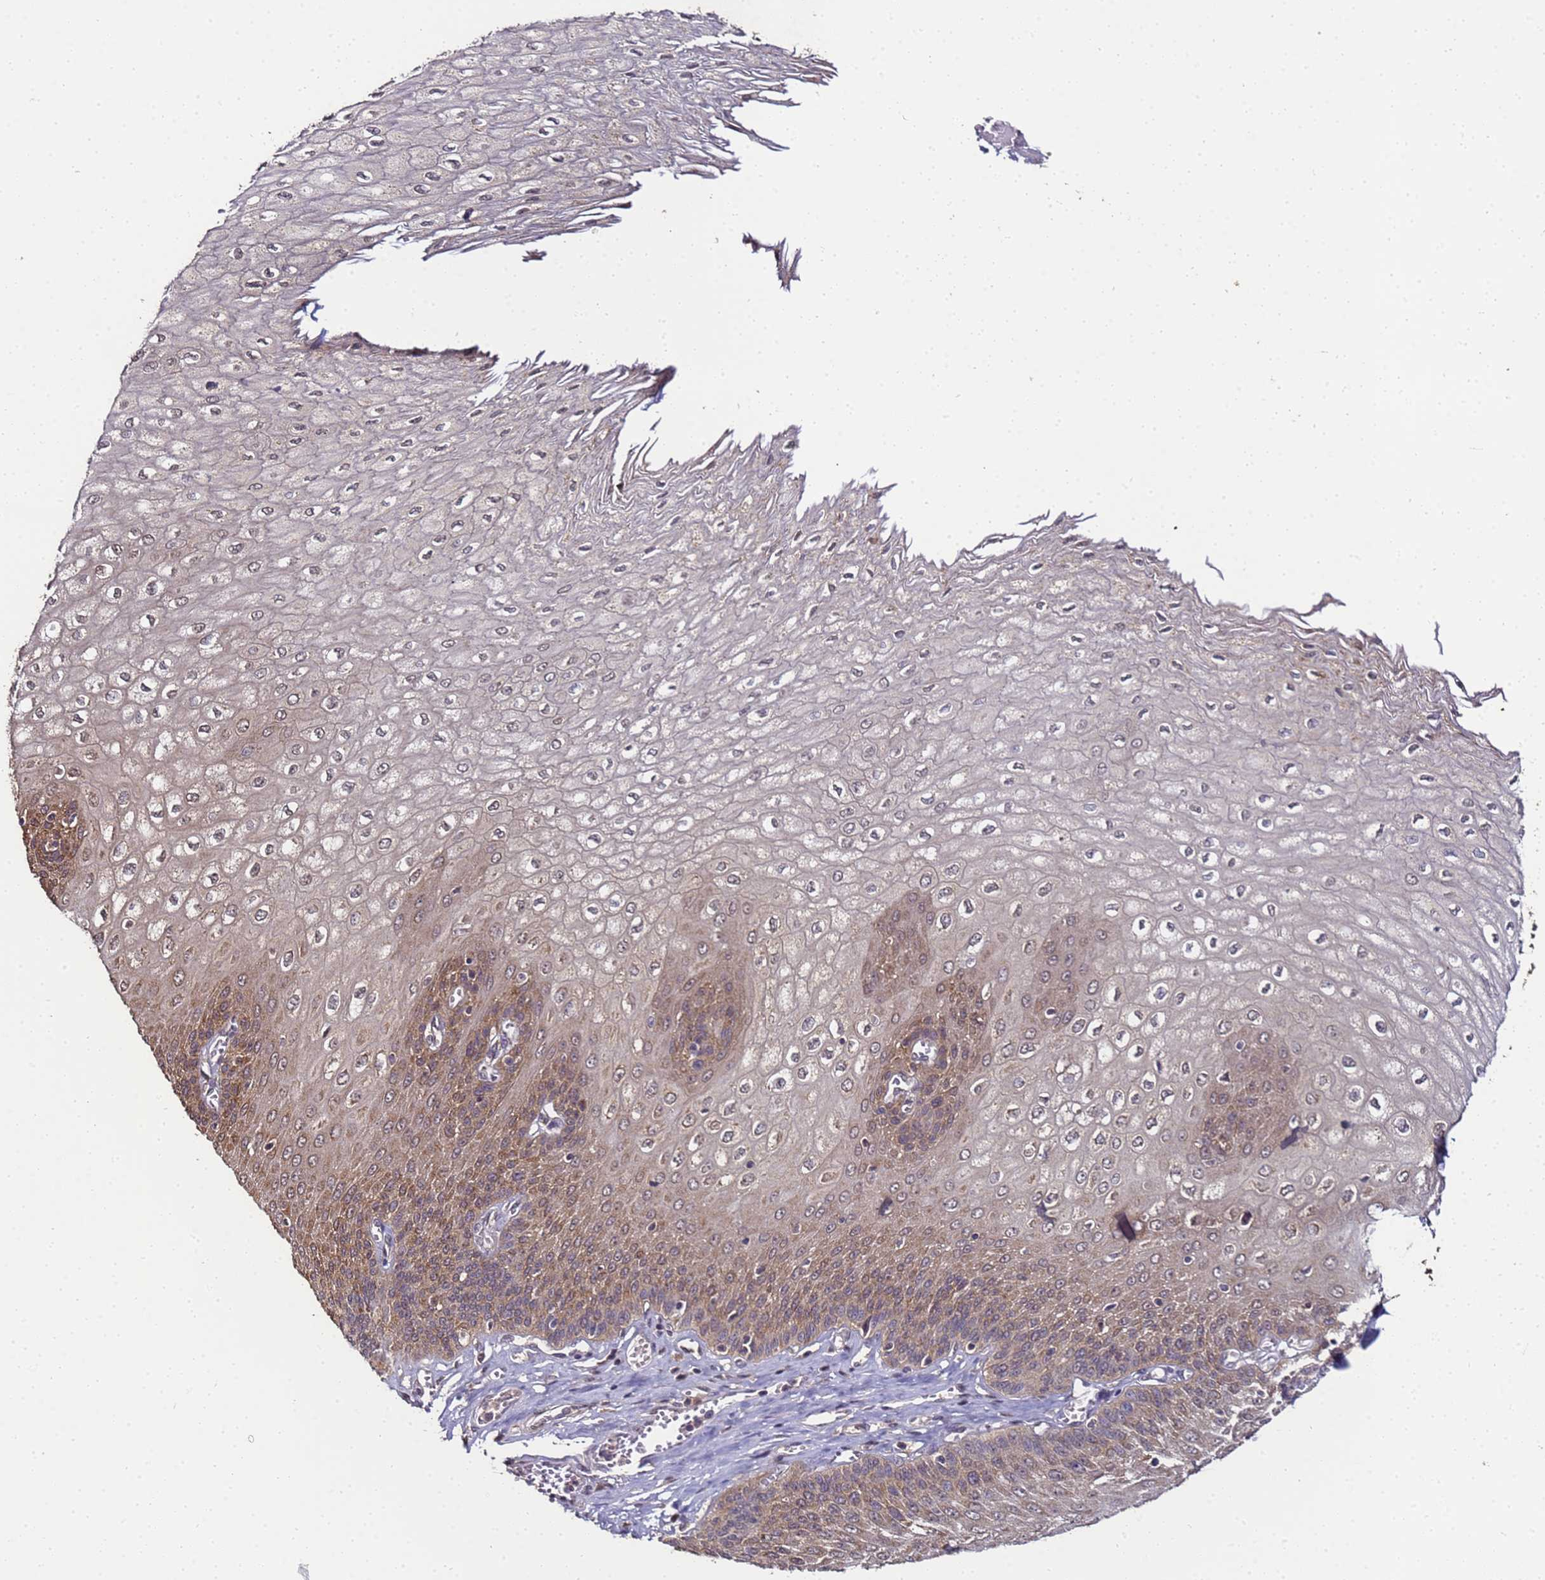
{"staining": {"intensity": "moderate", "quantity": "25%-75%", "location": "cytoplasmic/membranous"}, "tissue": "esophagus", "cell_type": "Squamous epithelial cells", "image_type": "normal", "snomed": [{"axis": "morphology", "description": "Normal tissue, NOS"}, {"axis": "topography", "description": "Esophagus"}], "caption": "DAB (3,3'-diaminobenzidine) immunohistochemical staining of normal esophagus shows moderate cytoplasmic/membranous protein staining in about 25%-75% of squamous epithelial cells.", "gene": "ANKRD17", "patient": {"sex": "male", "age": 60}}